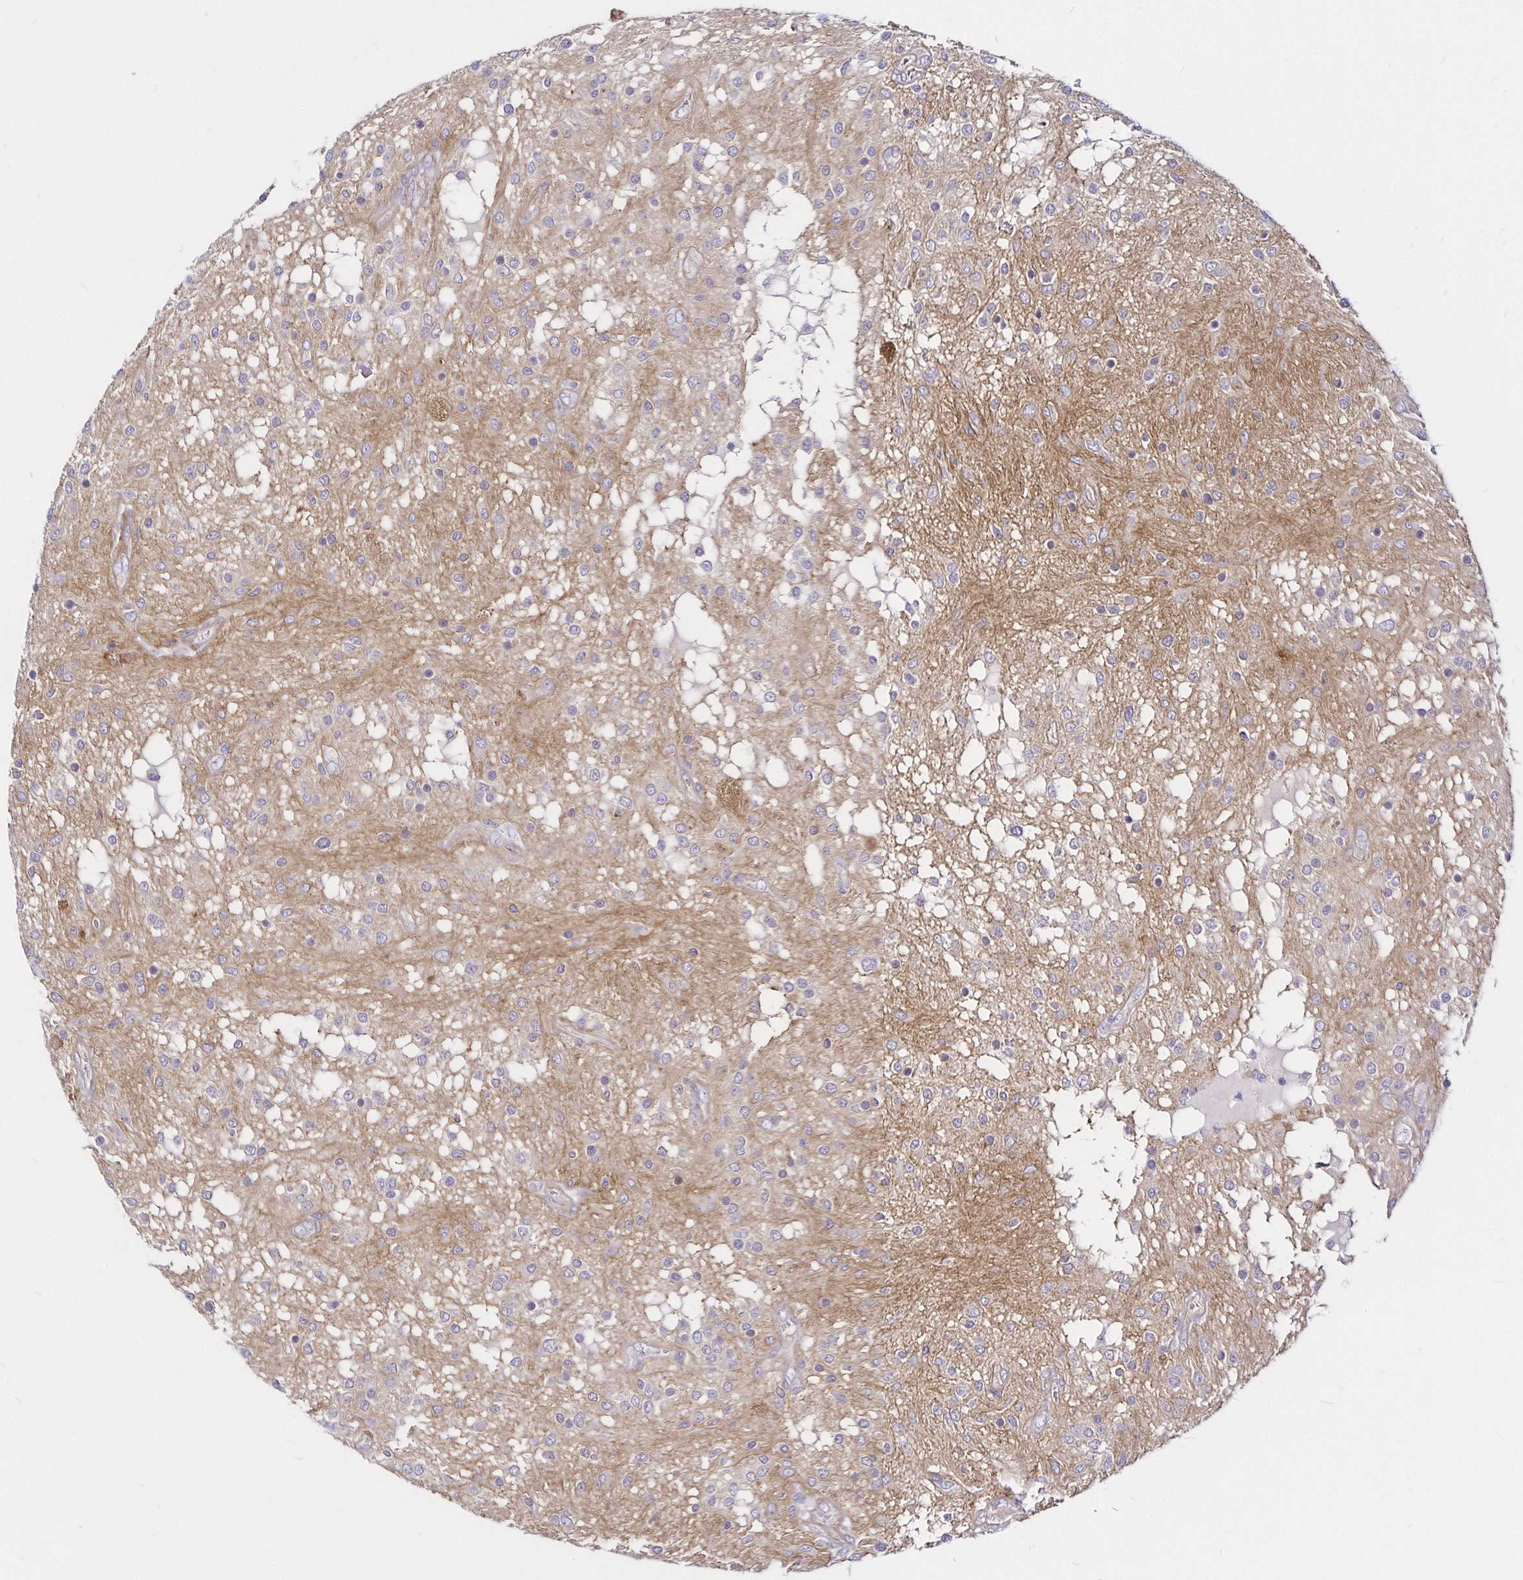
{"staining": {"intensity": "negative", "quantity": "none", "location": "none"}, "tissue": "glioma", "cell_type": "Tumor cells", "image_type": "cancer", "snomed": [{"axis": "morphology", "description": "Glioma, malignant, Low grade"}, {"axis": "topography", "description": "Cerebellum"}], "caption": "Low-grade glioma (malignant) was stained to show a protein in brown. There is no significant positivity in tumor cells.", "gene": "GNG12", "patient": {"sex": "female", "age": 14}}